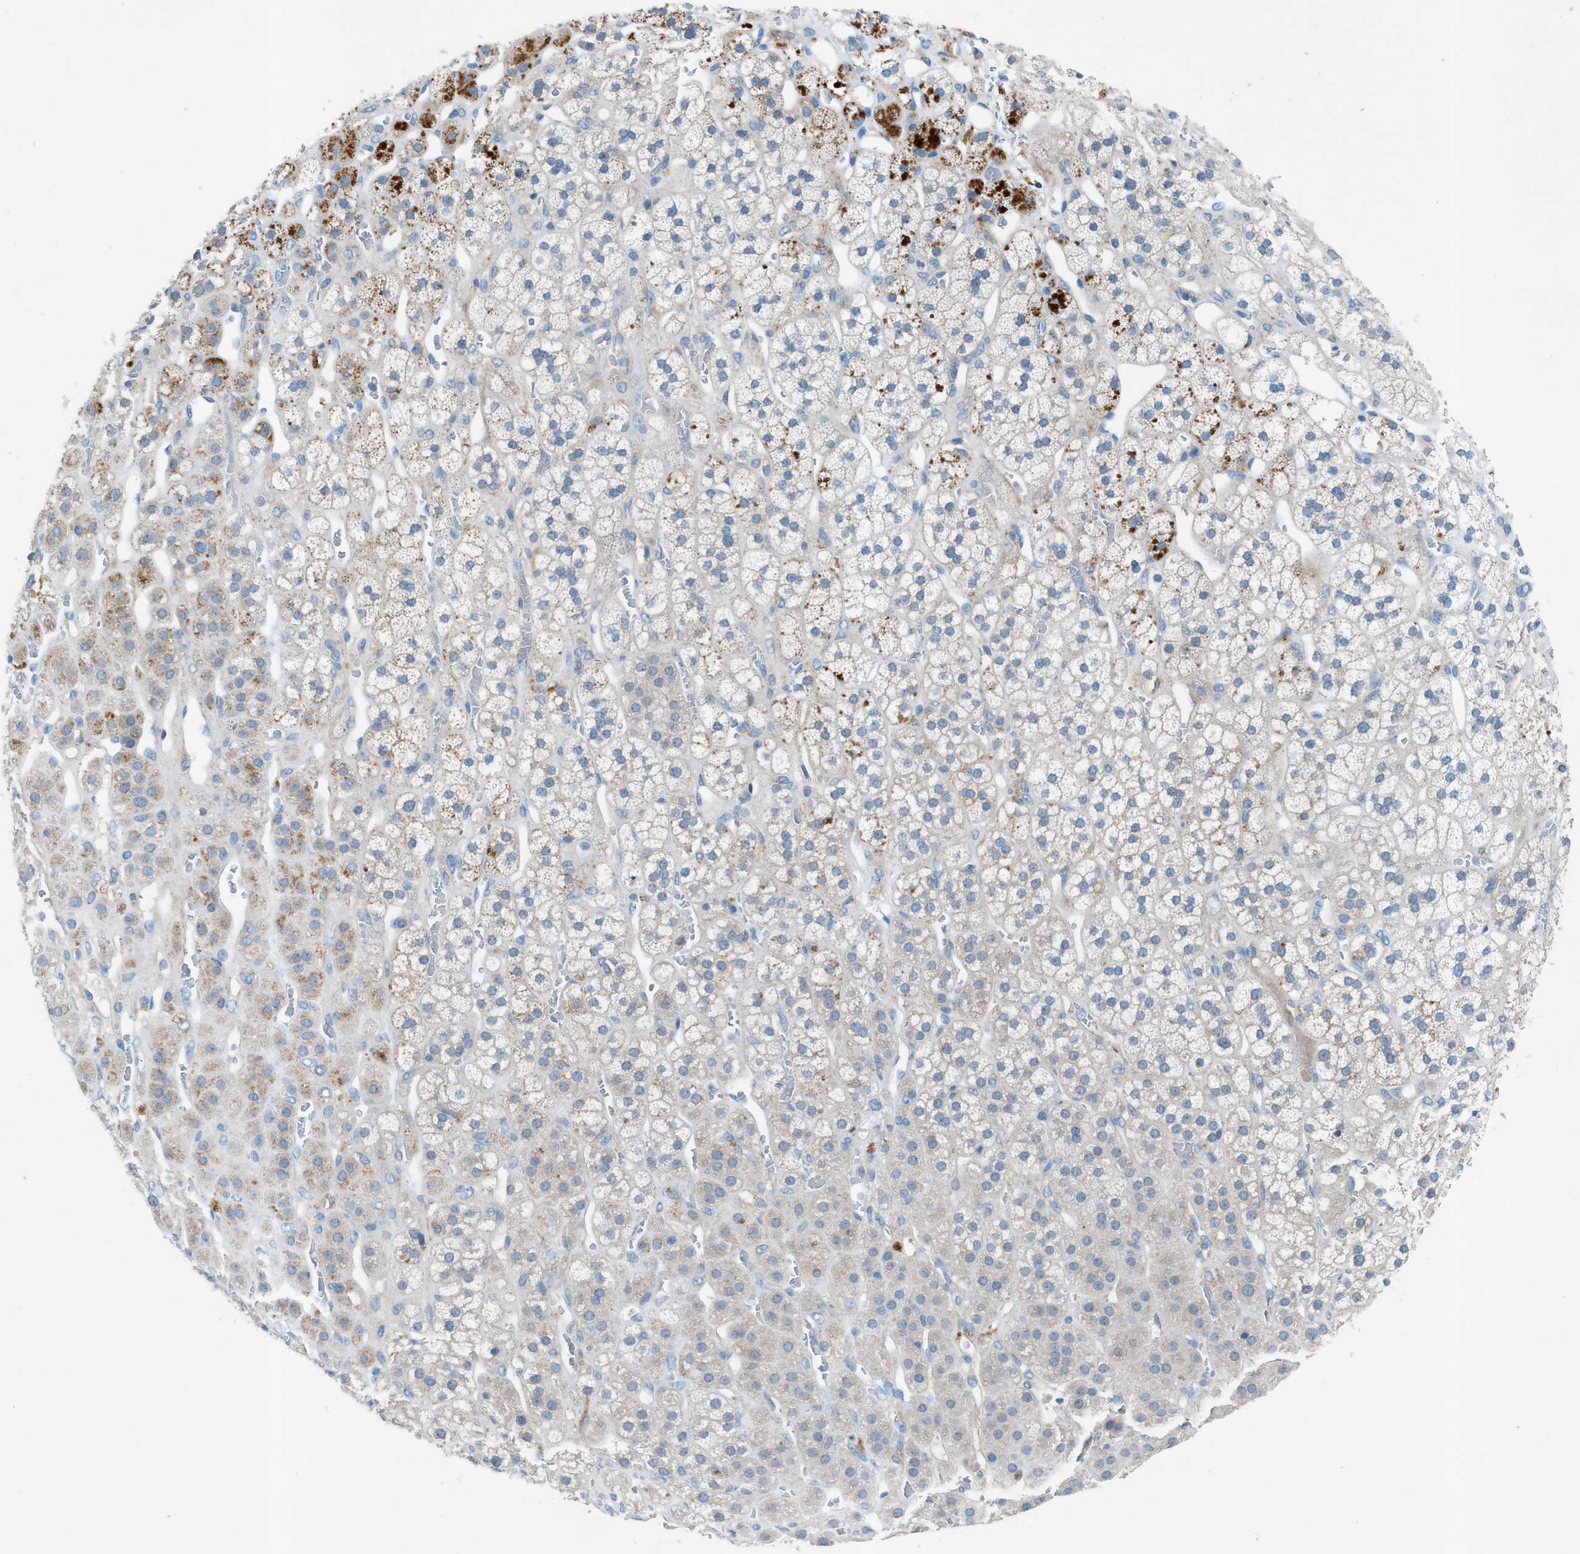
{"staining": {"intensity": "moderate", "quantity": "<25%", "location": "cytoplasmic/membranous"}, "tissue": "adrenal gland", "cell_type": "Glandular cells", "image_type": "normal", "snomed": [{"axis": "morphology", "description": "Normal tissue, NOS"}, {"axis": "topography", "description": "Adrenal gland"}], "caption": "Moderate cytoplasmic/membranous expression for a protein is appreciated in approximately <25% of glandular cells of normal adrenal gland using IHC.", "gene": "C5AR2", "patient": {"sex": "male", "age": 56}}